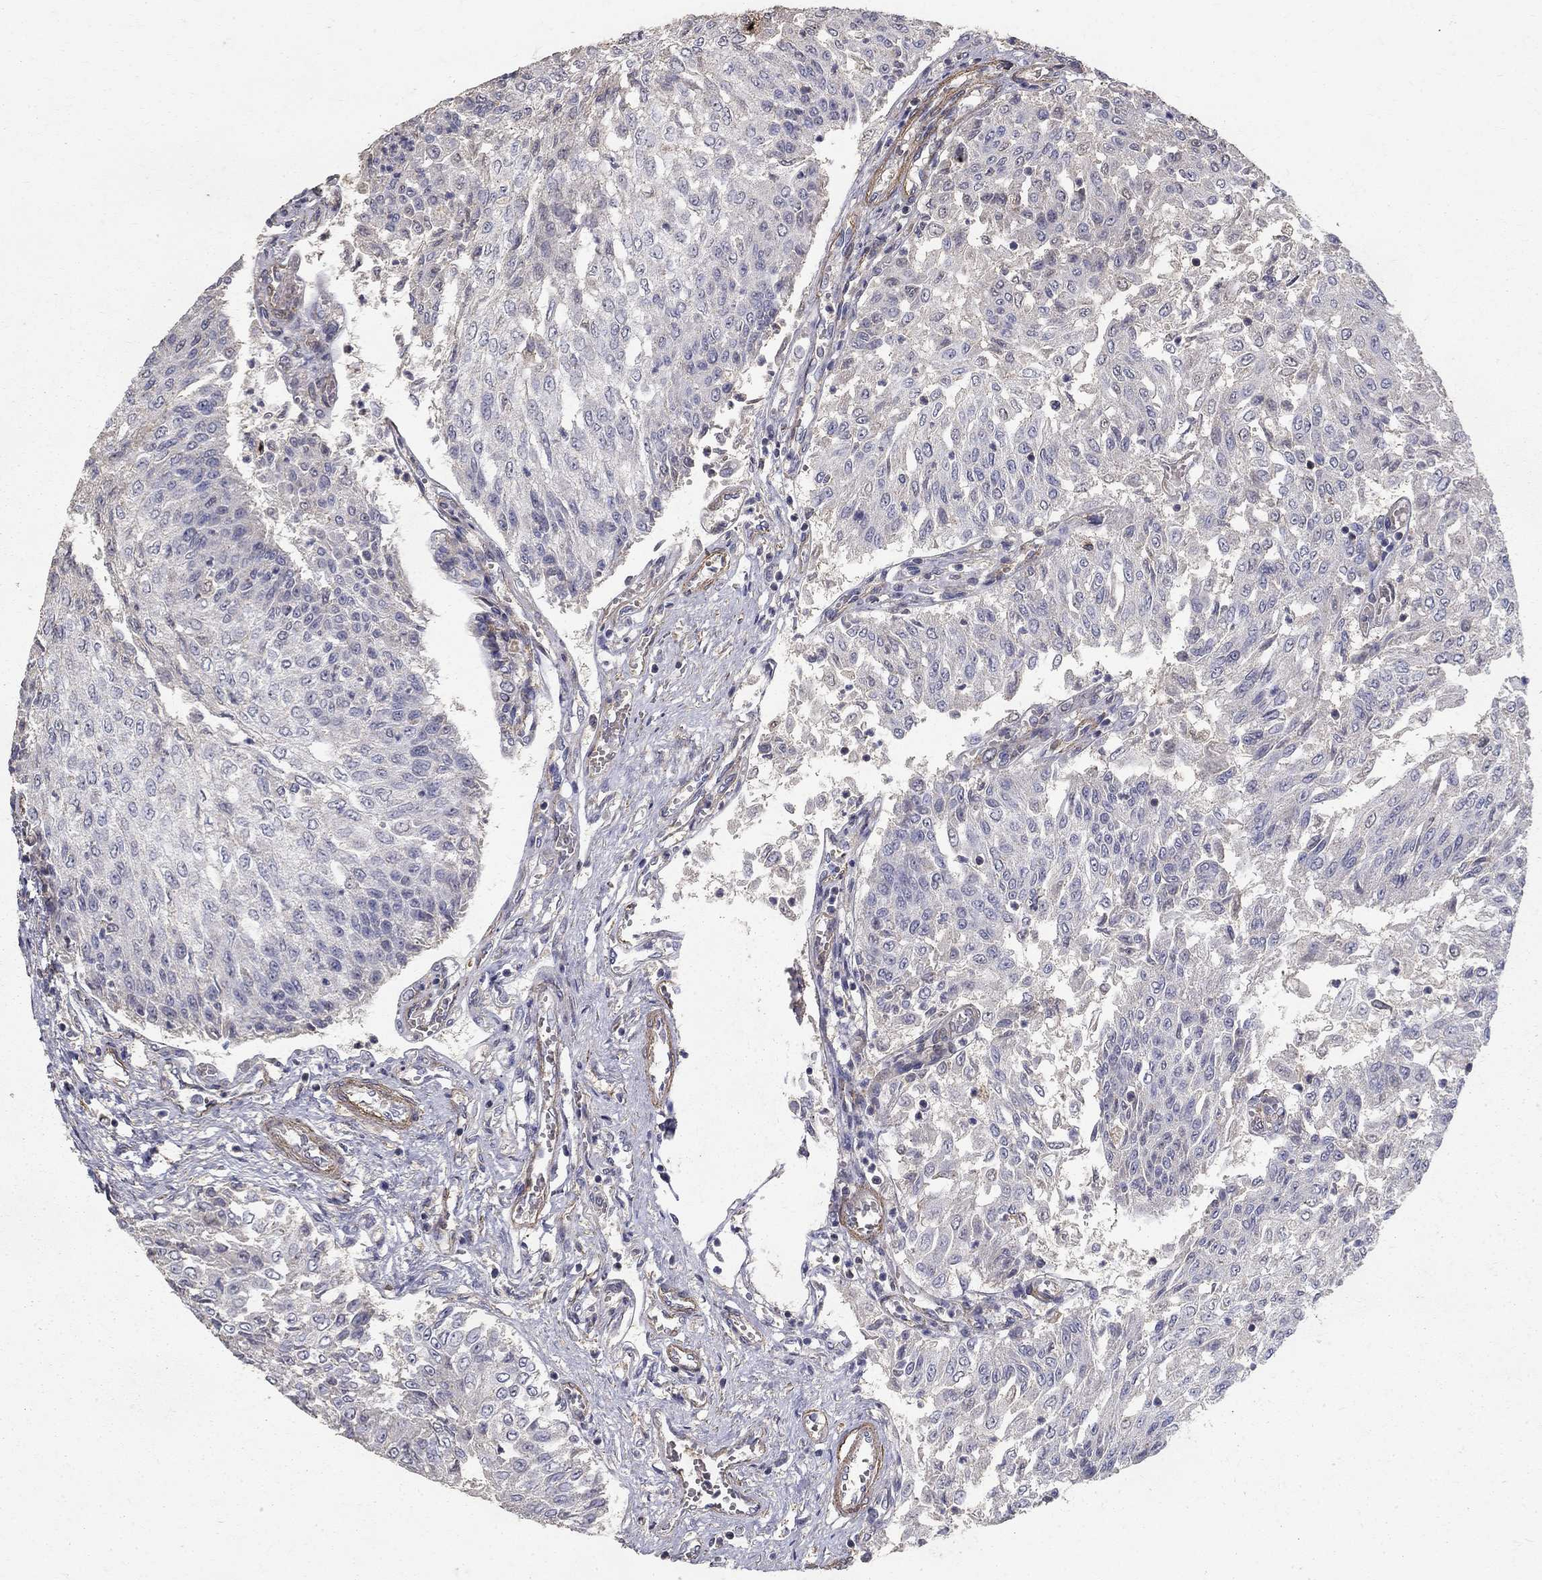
{"staining": {"intensity": "negative", "quantity": "none", "location": "none"}, "tissue": "urothelial cancer", "cell_type": "Tumor cells", "image_type": "cancer", "snomed": [{"axis": "morphology", "description": "Urothelial carcinoma, Low grade"}, {"axis": "topography", "description": "Urinary bladder"}], "caption": "There is no significant staining in tumor cells of urothelial carcinoma (low-grade).", "gene": "MPP2", "patient": {"sex": "male", "age": 78}}